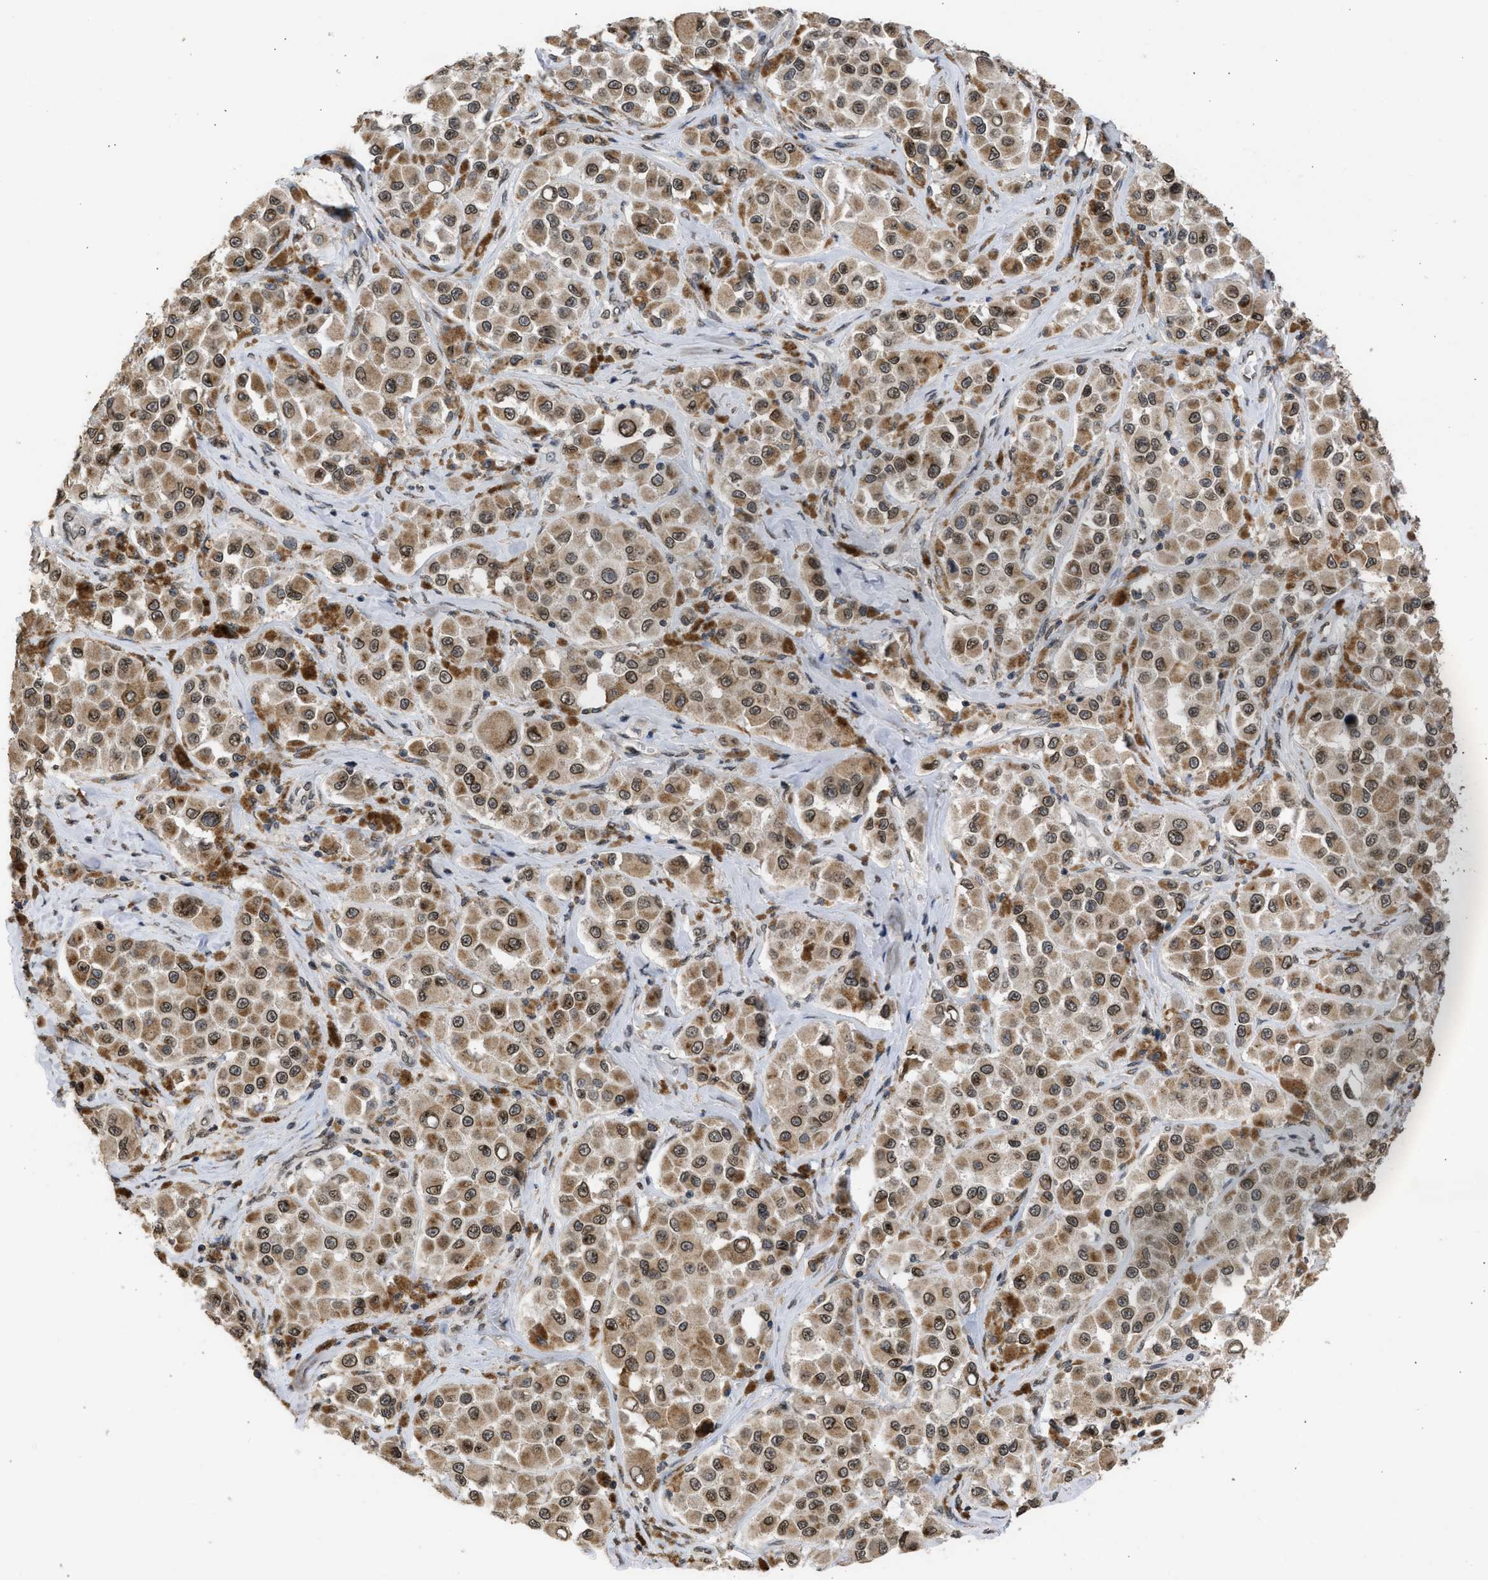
{"staining": {"intensity": "moderate", "quantity": ">75%", "location": "cytoplasmic/membranous,nuclear"}, "tissue": "melanoma", "cell_type": "Tumor cells", "image_type": "cancer", "snomed": [{"axis": "morphology", "description": "Malignant melanoma, NOS"}, {"axis": "topography", "description": "Skin"}], "caption": "An image of melanoma stained for a protein displays moderate cytoplasmic/membranous and nuclear brown staining in tumor cells.", "gene": "NUP35", "patient": {"sex": "male", "age": 84}}